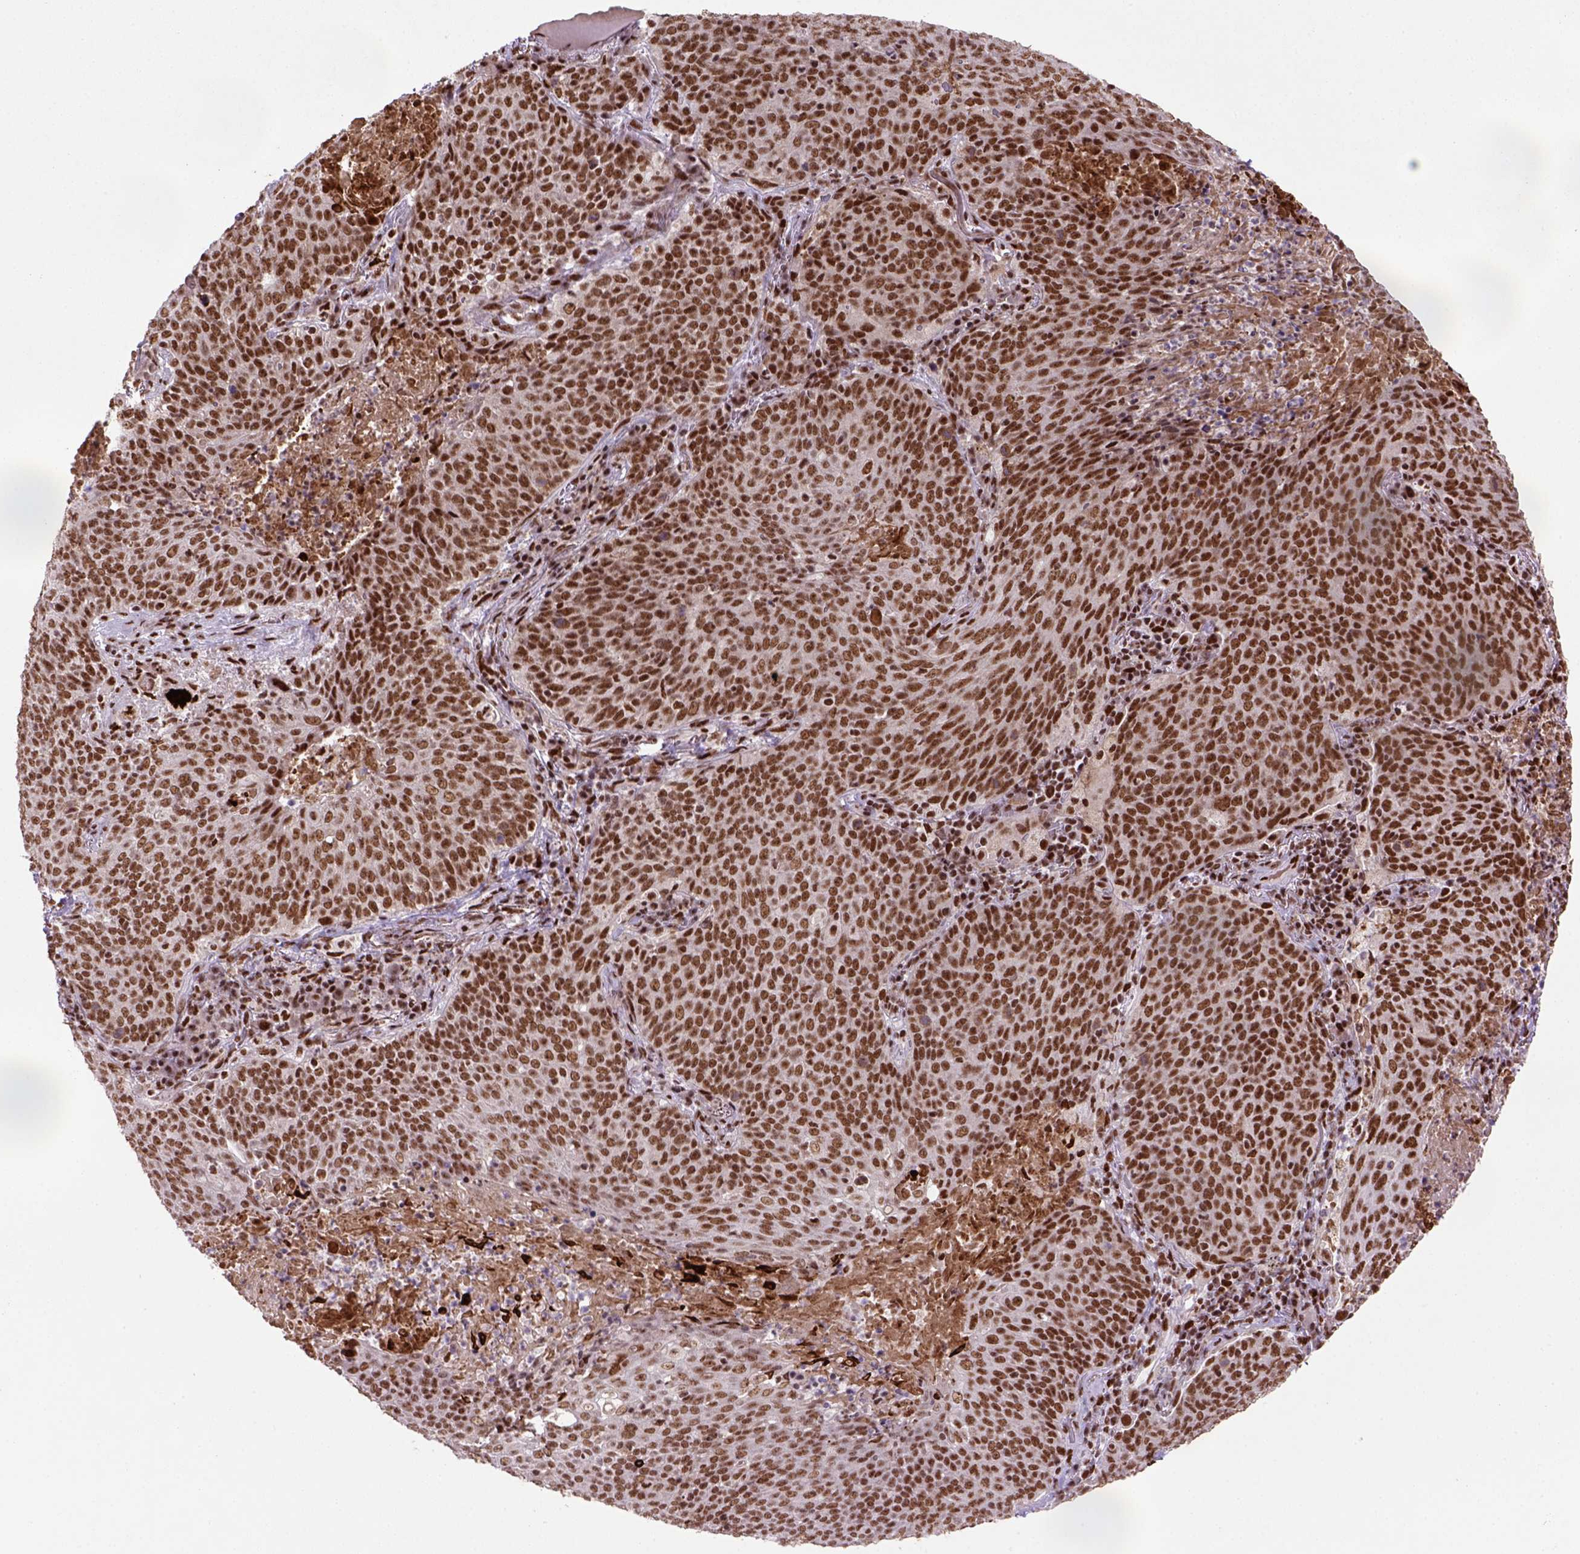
{"staining": {"intensity": "moderate", "quantity": ">75%", "location": "nuclear"}, "tissue": "lung cancer", "cell_type": "Tumor cells", "image_type": "cancer", "snomed": [{"axis": "morphology", "description": "Squamous cell carcinoma, NOS"}, {"axis": "topography", "description": "Lung"}], "caption": "Human squamous cell carcinoma (lung) stained with a brown dye demonstrates moderate nuclear positive expression in approximately >75% of tumor cells.", "gene": "NSMCE2", "patient": {"sex": "male", "age": 82}}